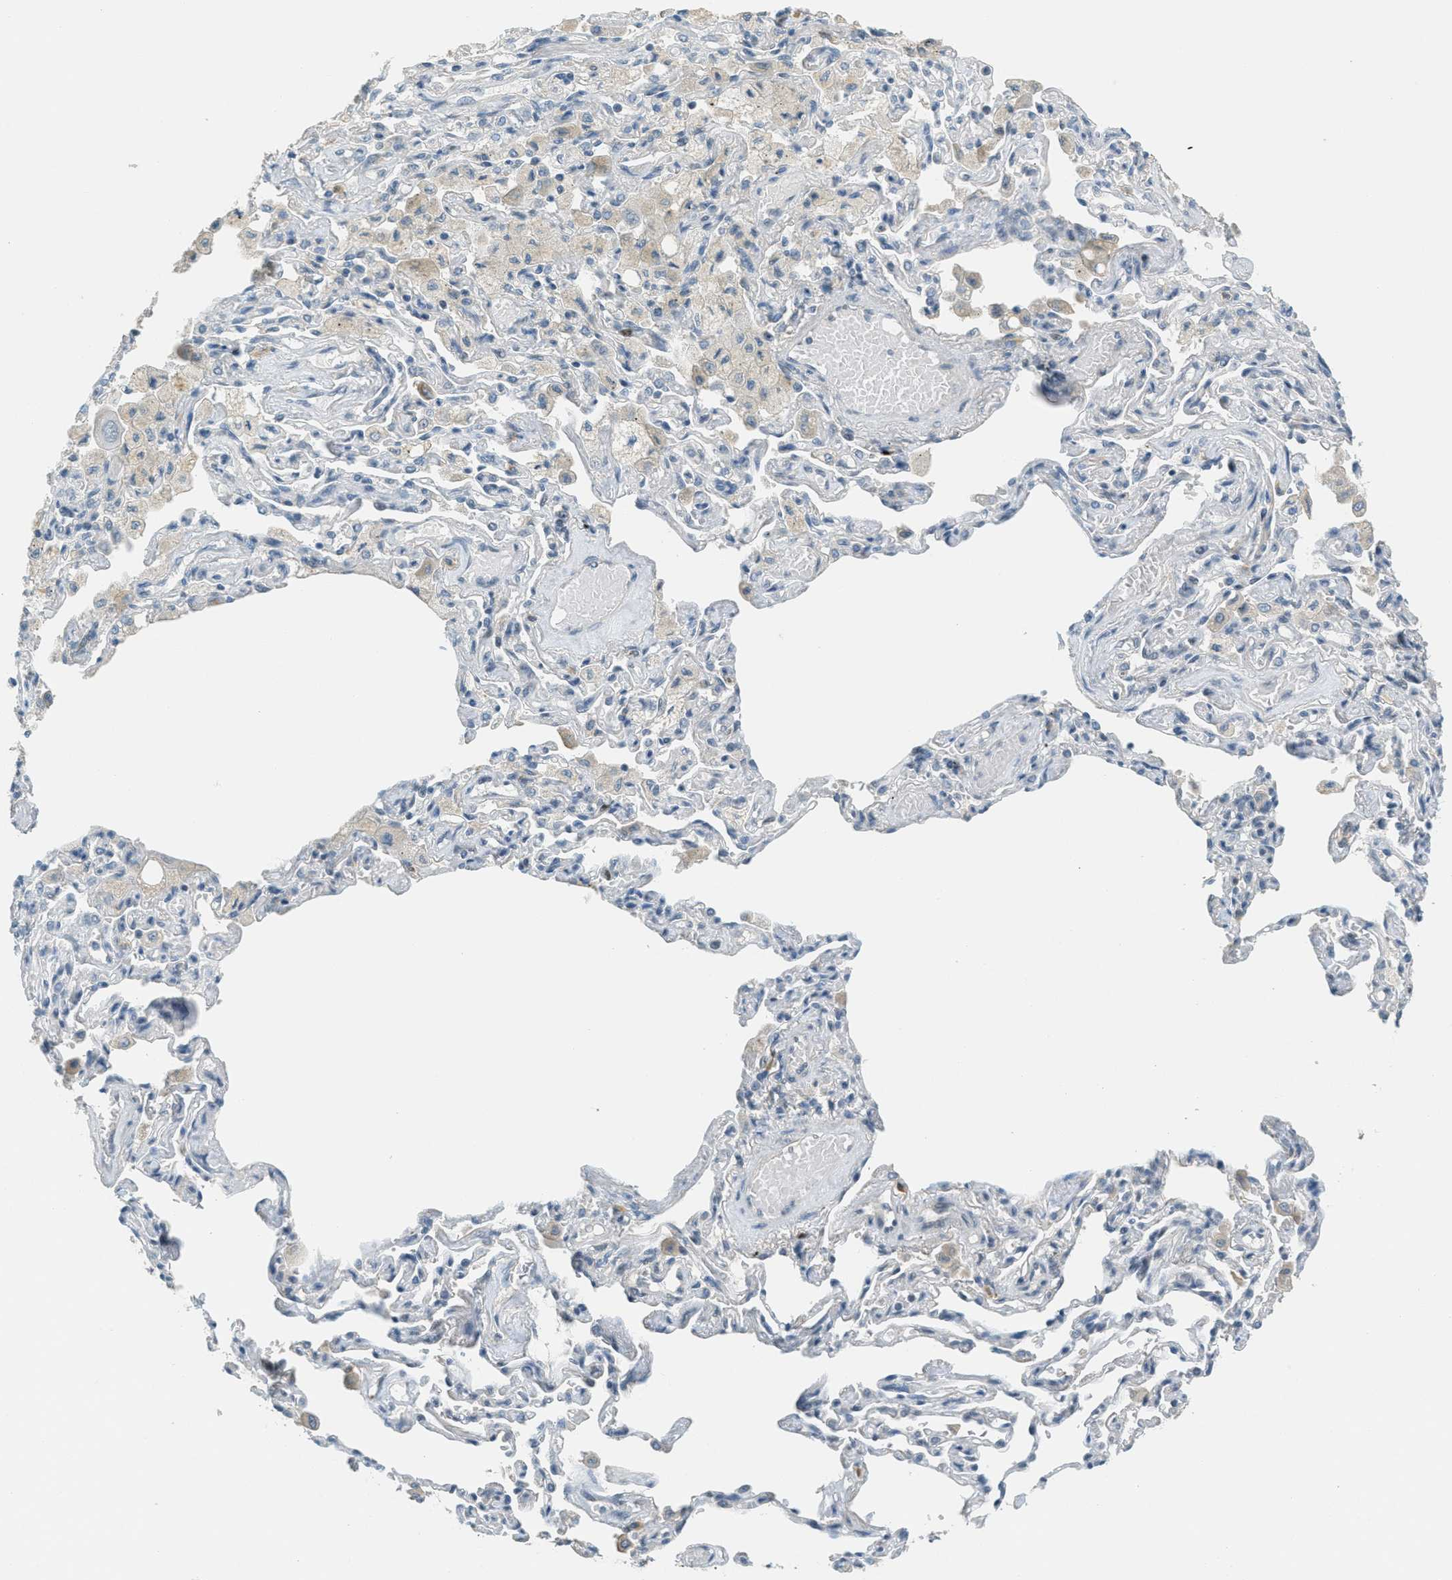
{"staining": {"intensity": "negative", "quantity": "none", "location": "none"}, "tissue": "lung cancer", "cell_type": "Tumor cells", "image_type": "cancer", "snomed": [{"axis": "morphology", "description": "Adenocarcinoma, NOS"}, {"axis": "topography", "description": "Lung"}], "caption": "The IHC photomicrograph has no significant staining in tumor cells of adenocarcinoma (lung) tissue. (DAB (3,3'-diaminobenzidine) IHC, high magnification).", "gene": "TCF3", "patient": {"sex": "male", "age": 64}}